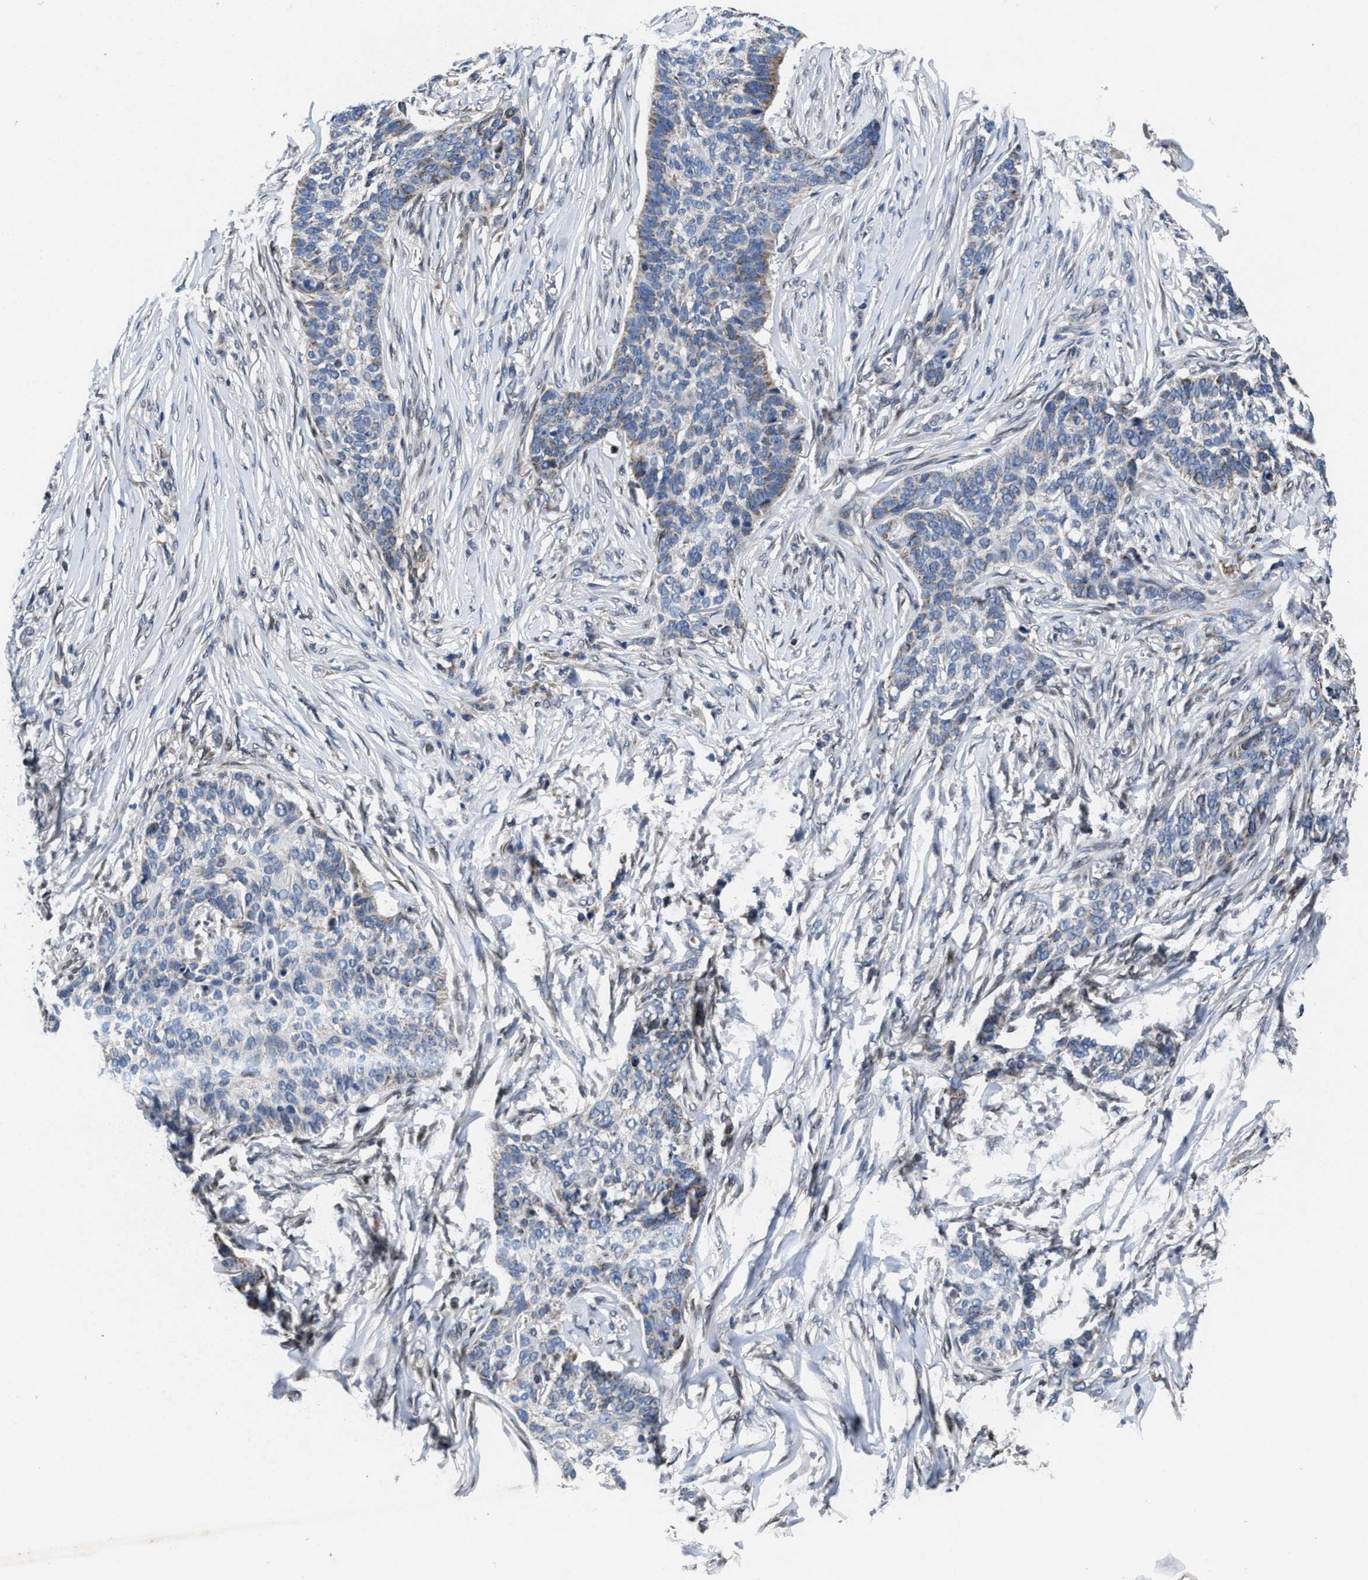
{"staining": {"intensity": "negative", "quantity": "none", "location": "none"}, "tissue": "skin cancer", "cell_type": "Tumor cells", "image_type": "cancer", "snomed": [{"axis": "morphology", "description": "Basal cell carcinoma"}, {"axis": "topography", "description": "Skin"}], "caption": "An IHC image of skin cancer is shown. There is no staining in tumor cells of skin cancer. (IHC, brightfield microscopy, high magnification).", "gene": "CACNA1D", "patient": {"sex": "male", "age": 85}}